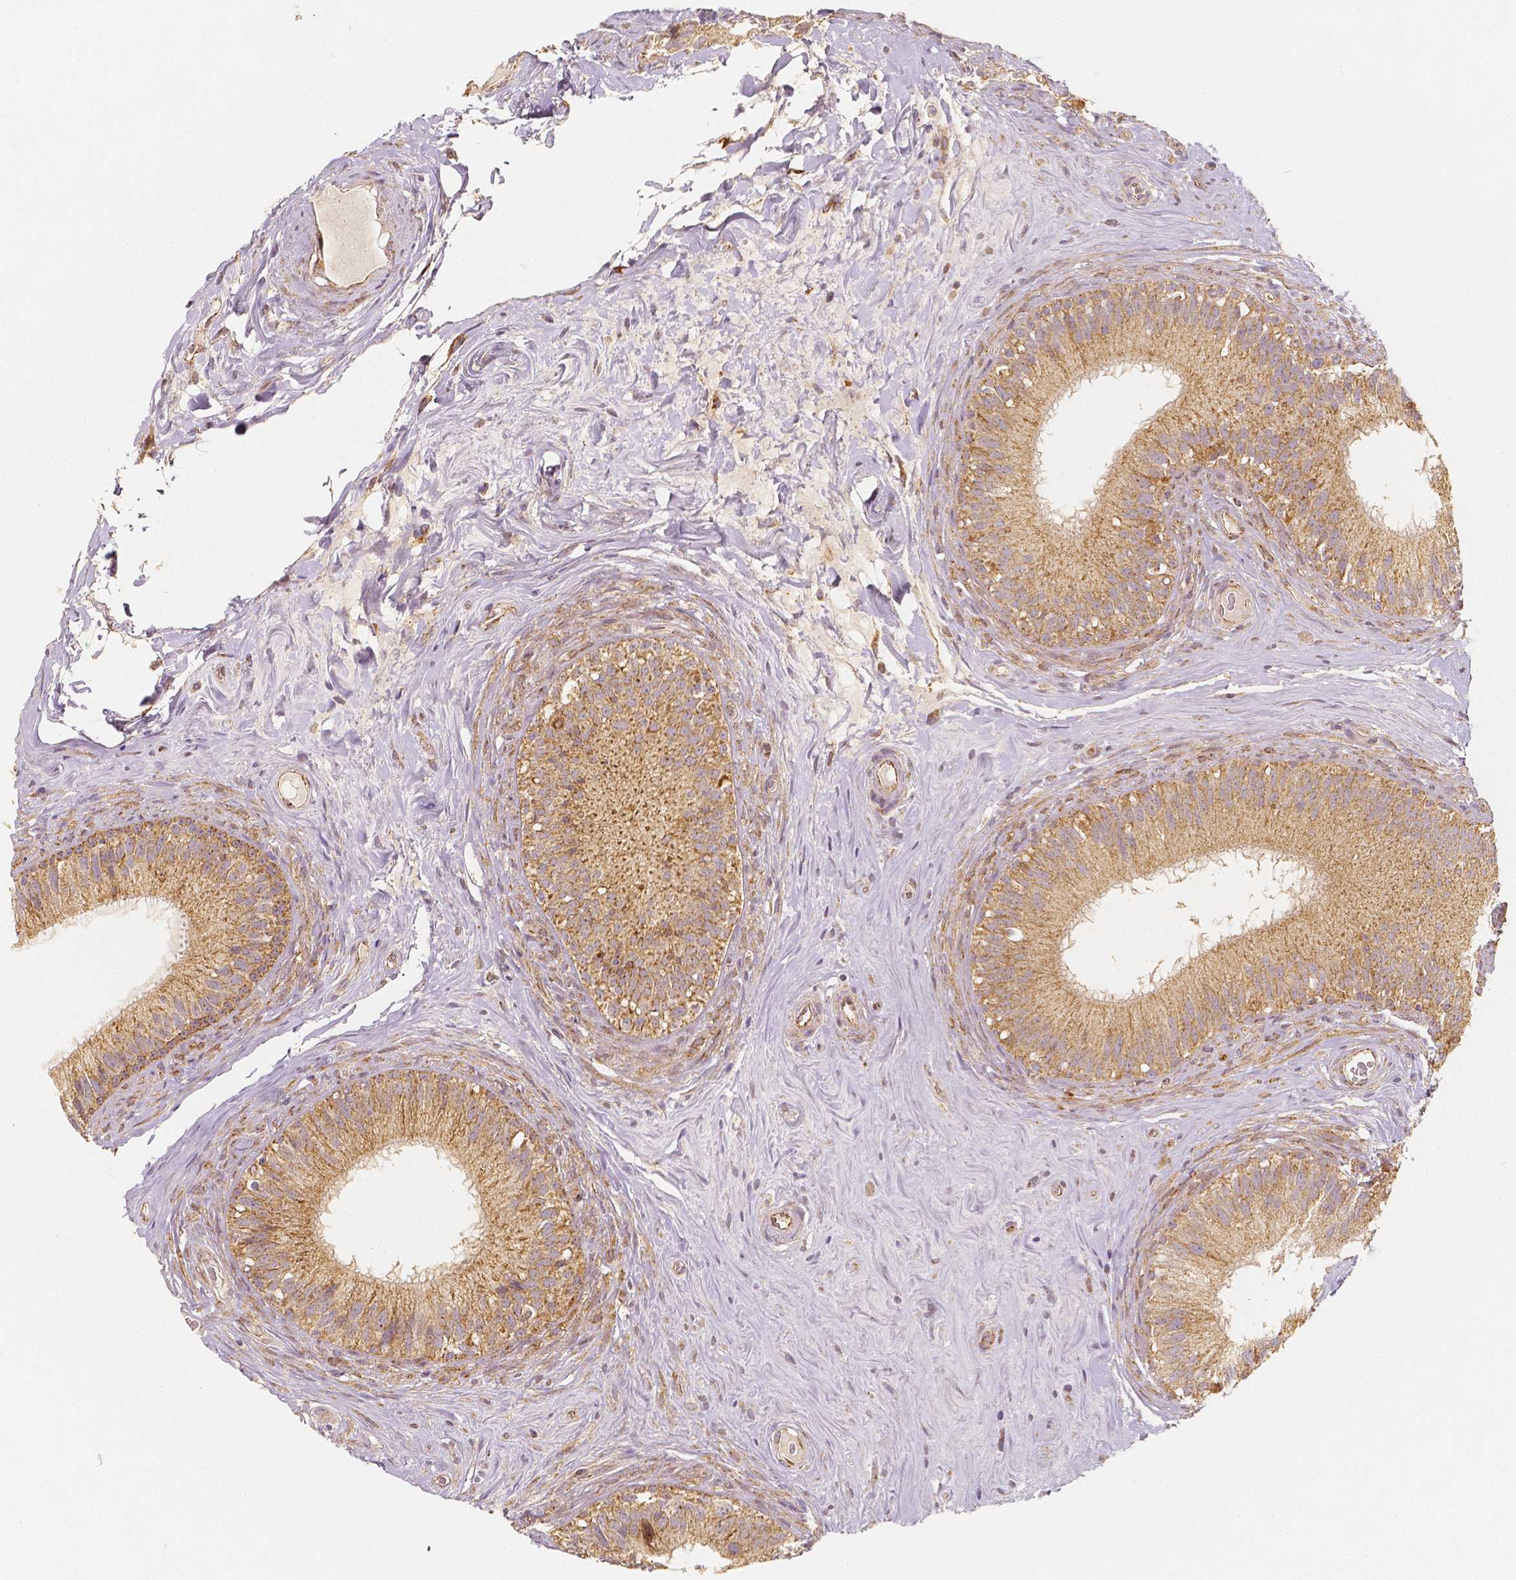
{"staining": {"intensity": "moderate", "quantity": ">75%", "location": "cytoplasmic/membranous"}, "tissue": "epididymis", "cell_type": "Glandular cells", "image_type": "normal", "snomed": [{"axis": "morphology", "description": "Normal tissue, NOS"}, {"axis": "topography", "description": "Epididymis"}], "caption": "Protein staining of benign epididymis exhibits moderate cytoplasmic/membranous positivity in approximately >75% of glandular cells.", "gene": "PGAM5", "patient": {"sex": "male", "age": 59}}